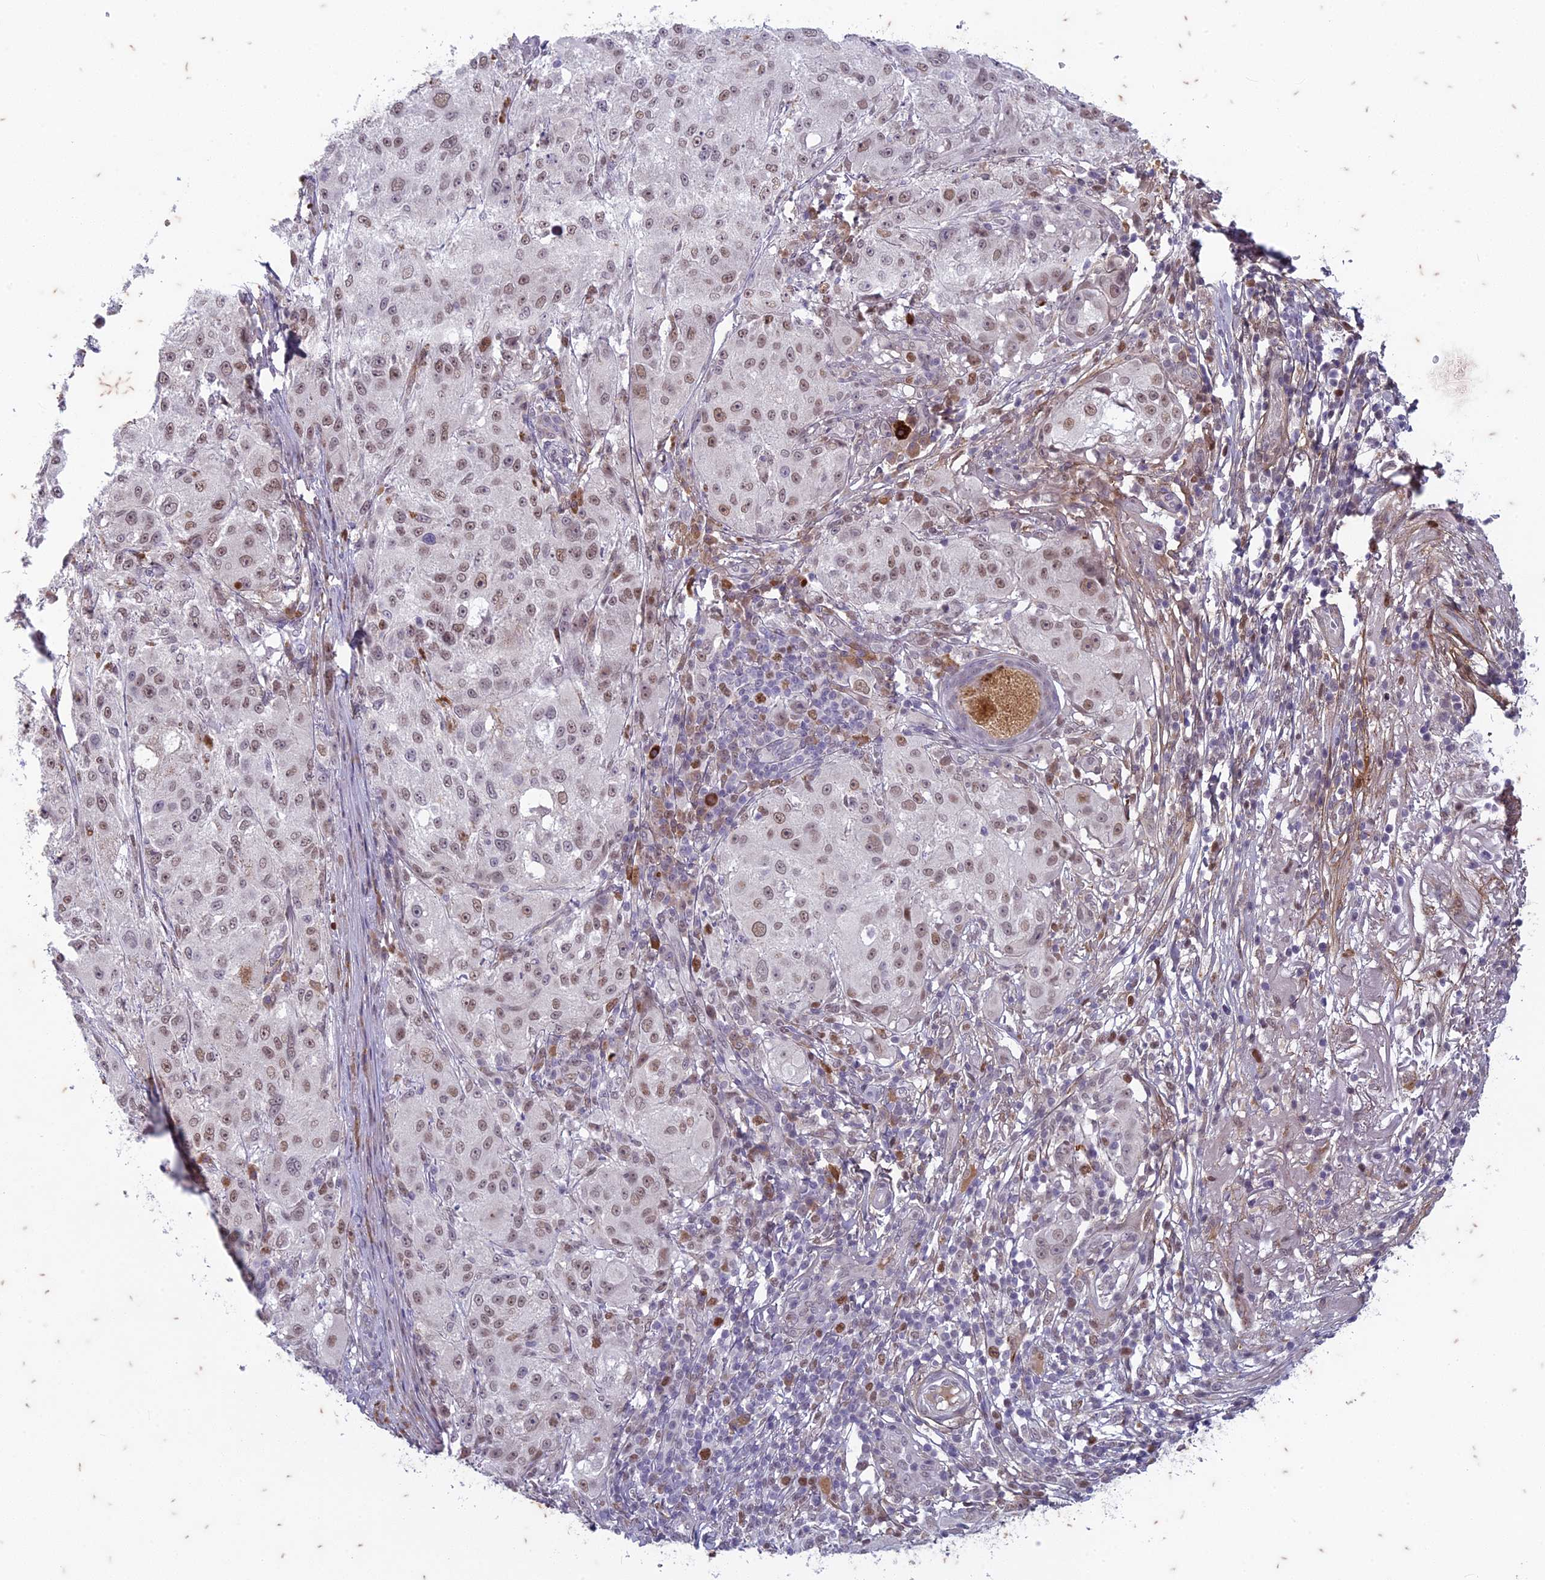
{"staining": {"intensity": "weak", "quantity": ">75%", "location": "nuclear"}, "tissue": "melanoma", "cell_type": "Tumor cells", "image_type": "cancer", "snomed": [{"axis": "morphology", "description": "Necrosis, NOS"}, {"axis": "morphology", "description": "Malignant melanoma, NOS"}, {"axis": "topography", "description": "Skin"}], "caption": "DAB immunohistochemical staining of human malignant melanoma displays weak nuclear protein staining in about >75% of tumor cells.", "gene": "PABPN1L", "patient": {"sex": "female", "age": 87}}